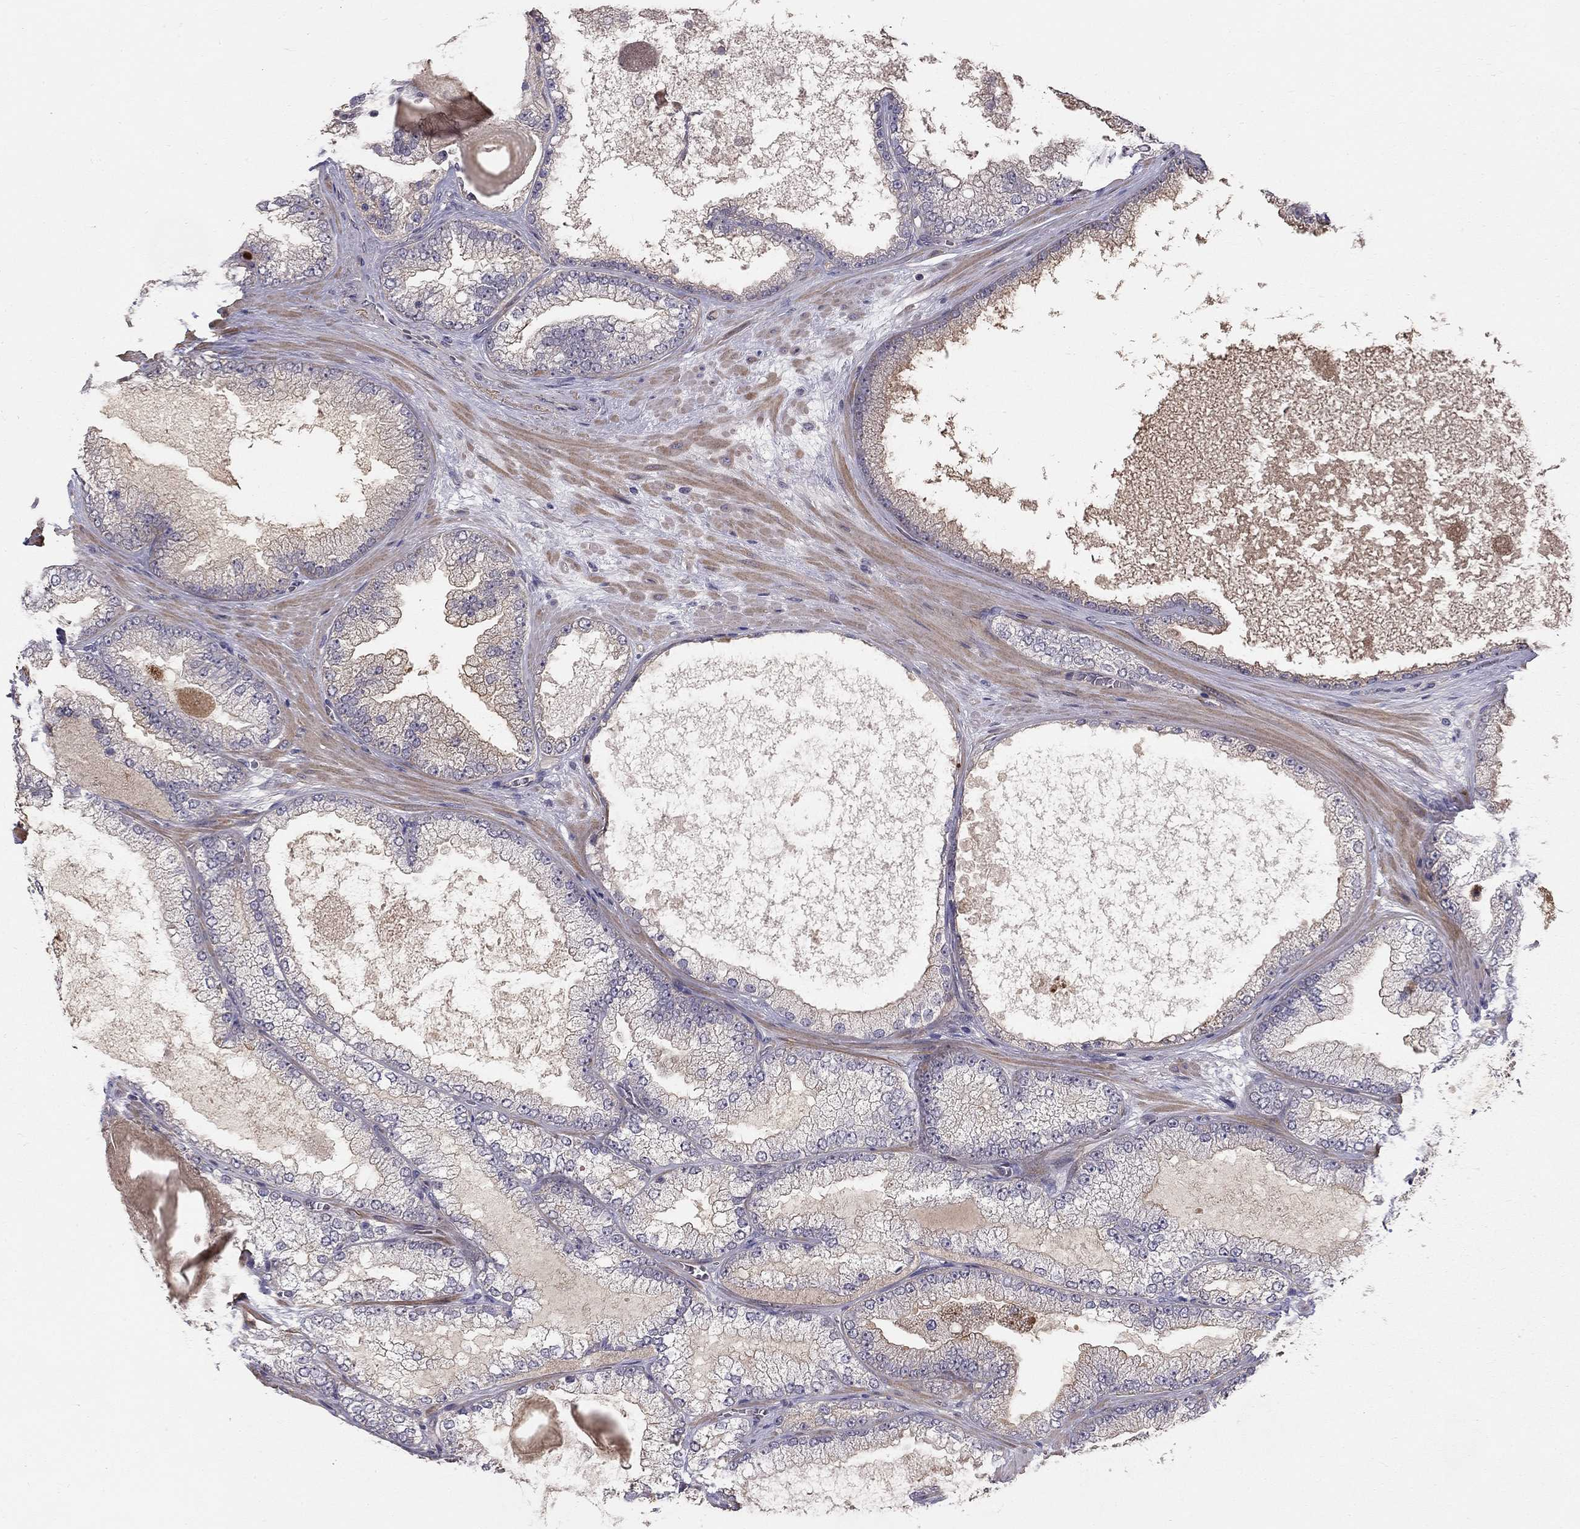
{"staining": {"intensity": "negative", "quantity": "none", "location": "none"}, "tissue": "prostate cancer", "cell_type": "Tumor cells", "image_type": "cancer", "snomed": [{"axis": "morphology", "description": "Adenocarcinoma, Low grade"}, {"axis": "topography", "description": "Prostate"}], "caption": "Tumor cells show no significant protein expression in prostate cancer.", "gene": "GJB4", "patient": {"sex": "male", "age": 57}}